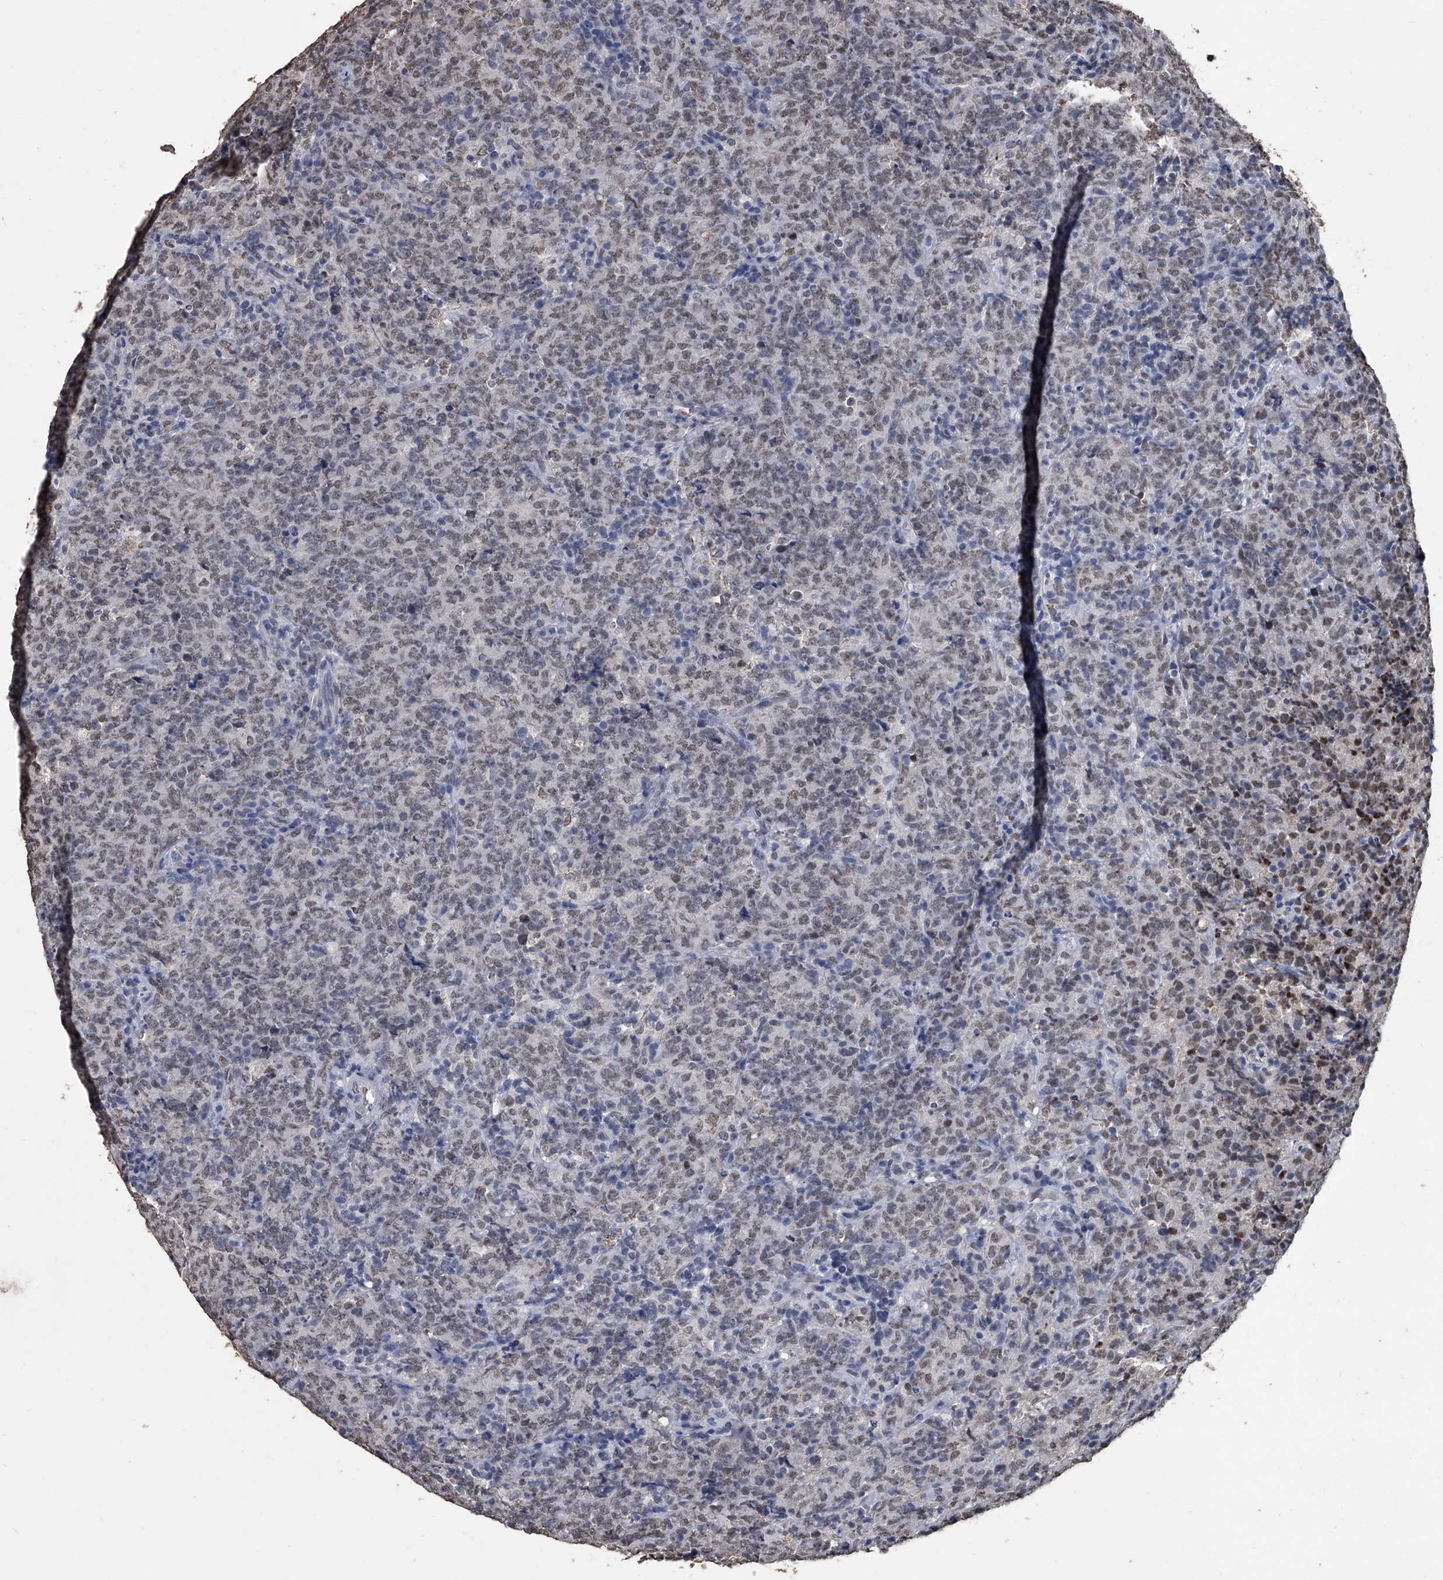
{"staining": {"intensity": "weak", "quantity": "25%-75%", "location": "nuclear"}, "tissue": "lymphoma", "cell_type": "Tumor cells", "image_type": "cancer", "snomed": [{"axis": "morphology", "description": "Malignant lymphoma, non-Hodgkin's type, High grade"}, {"axis": "topography", "description": "Tonsil"}], "caption": "Malignant lymphoma, non-Hodgkin's type (high-grade) stained for a protein (brown) demonstrates weak nuclear positive expression in about 25%-75% of tumor cells.", "gene": "MATR3", "patient": {"sex": "female", "age": 36}}